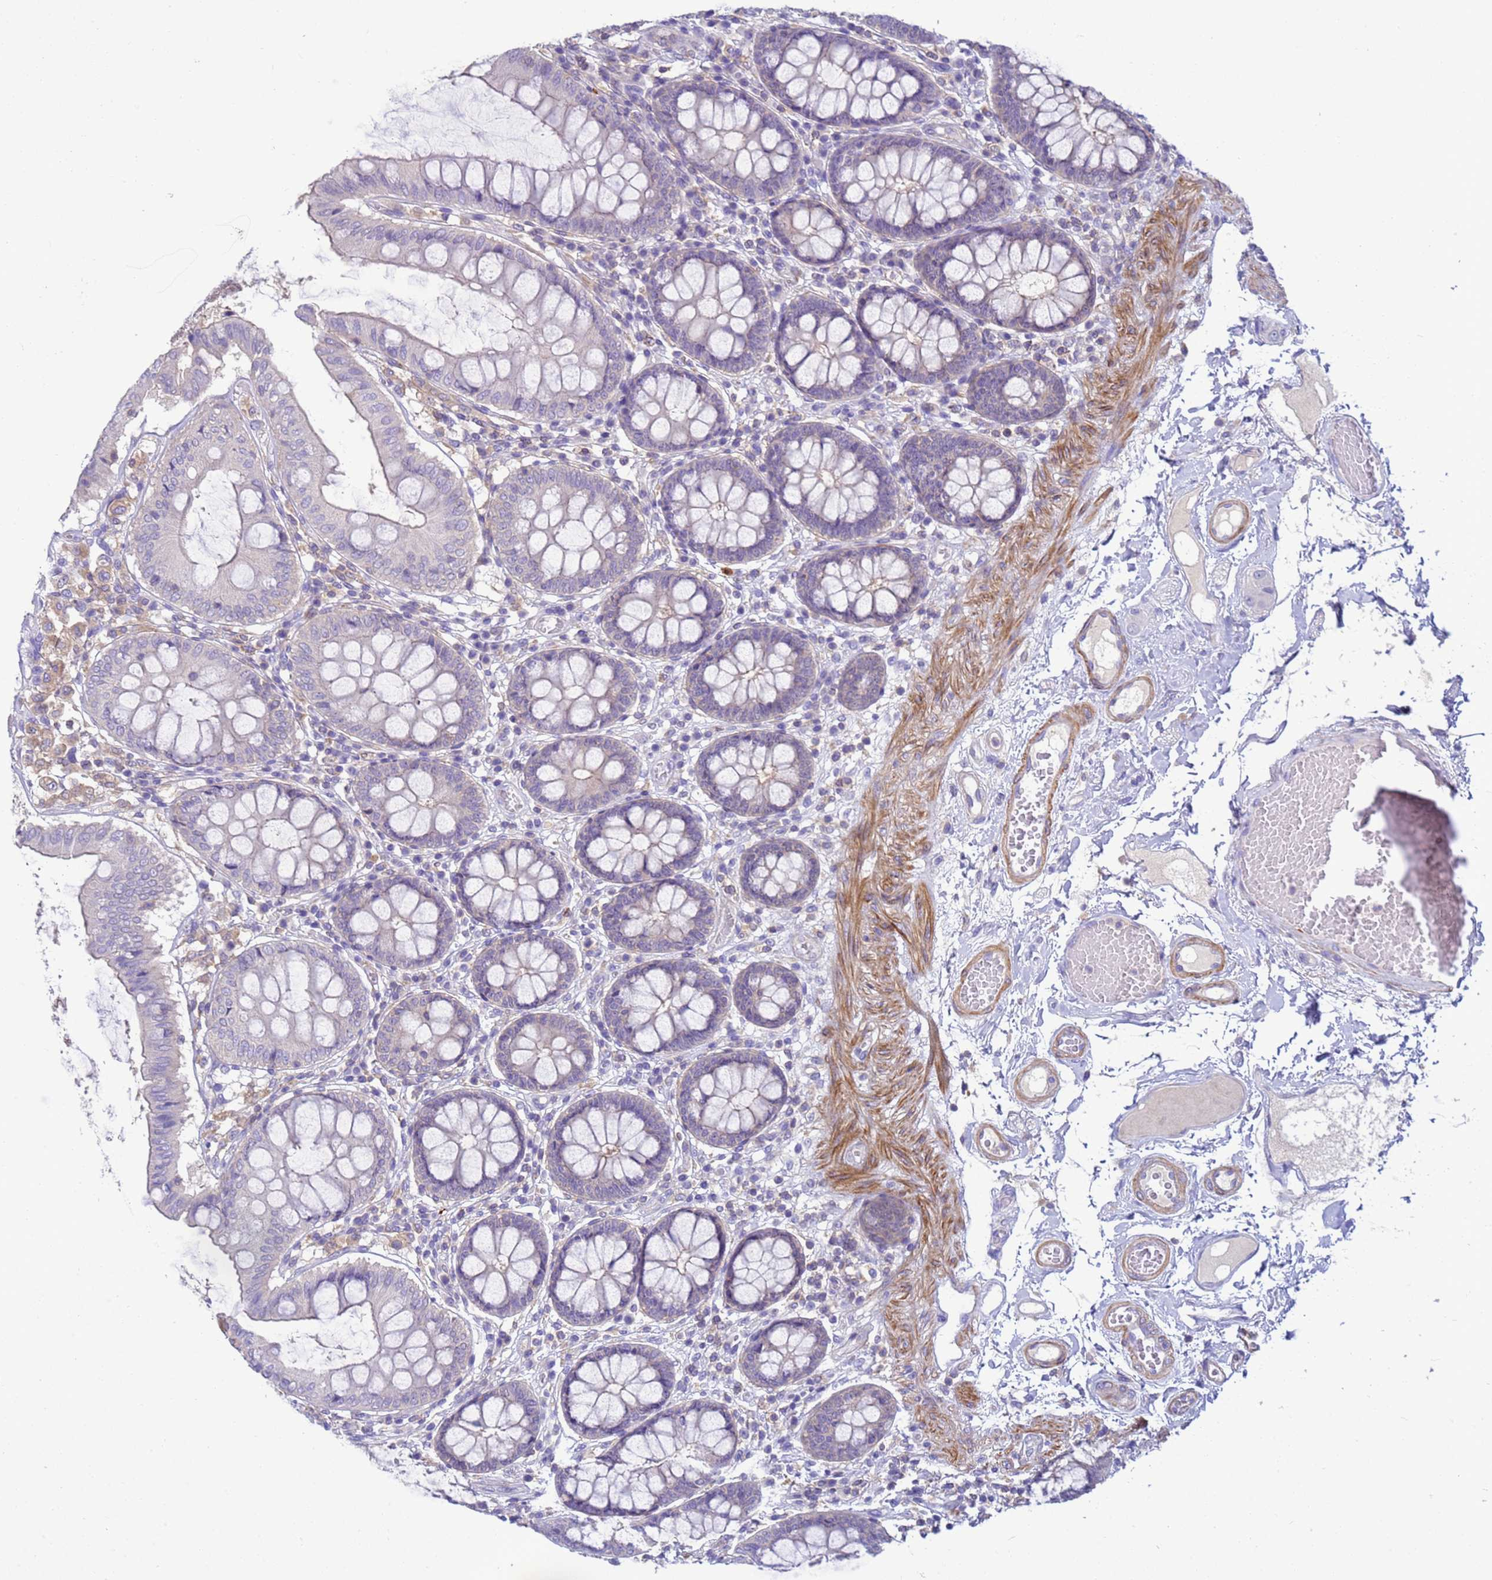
{"staining": {"intensity": "weak", "quantity": ">75%", "location": "cytoplasmic/membranous"}, "tissue": "colon", "cell_type": "Endothelial cells", "image_type": "normal", "snomed": [{"axis": "morphology", "description": "Normal tissue, NOS"}, {"axis": "topography", "description": "Colon"}], "caption": "The image reveals staining of benign colon, revealing weak cytoplasmic/membranous protein staining (brown color) within endothelial cells. Using DAB (3,3'-diaminobenzidine) (brown) and hematoxylin (blue) stains, captured at high magnification using brightfield microscopy.", "gene": "KLHL13", "patient": {"sex": "male", "age": 84}}